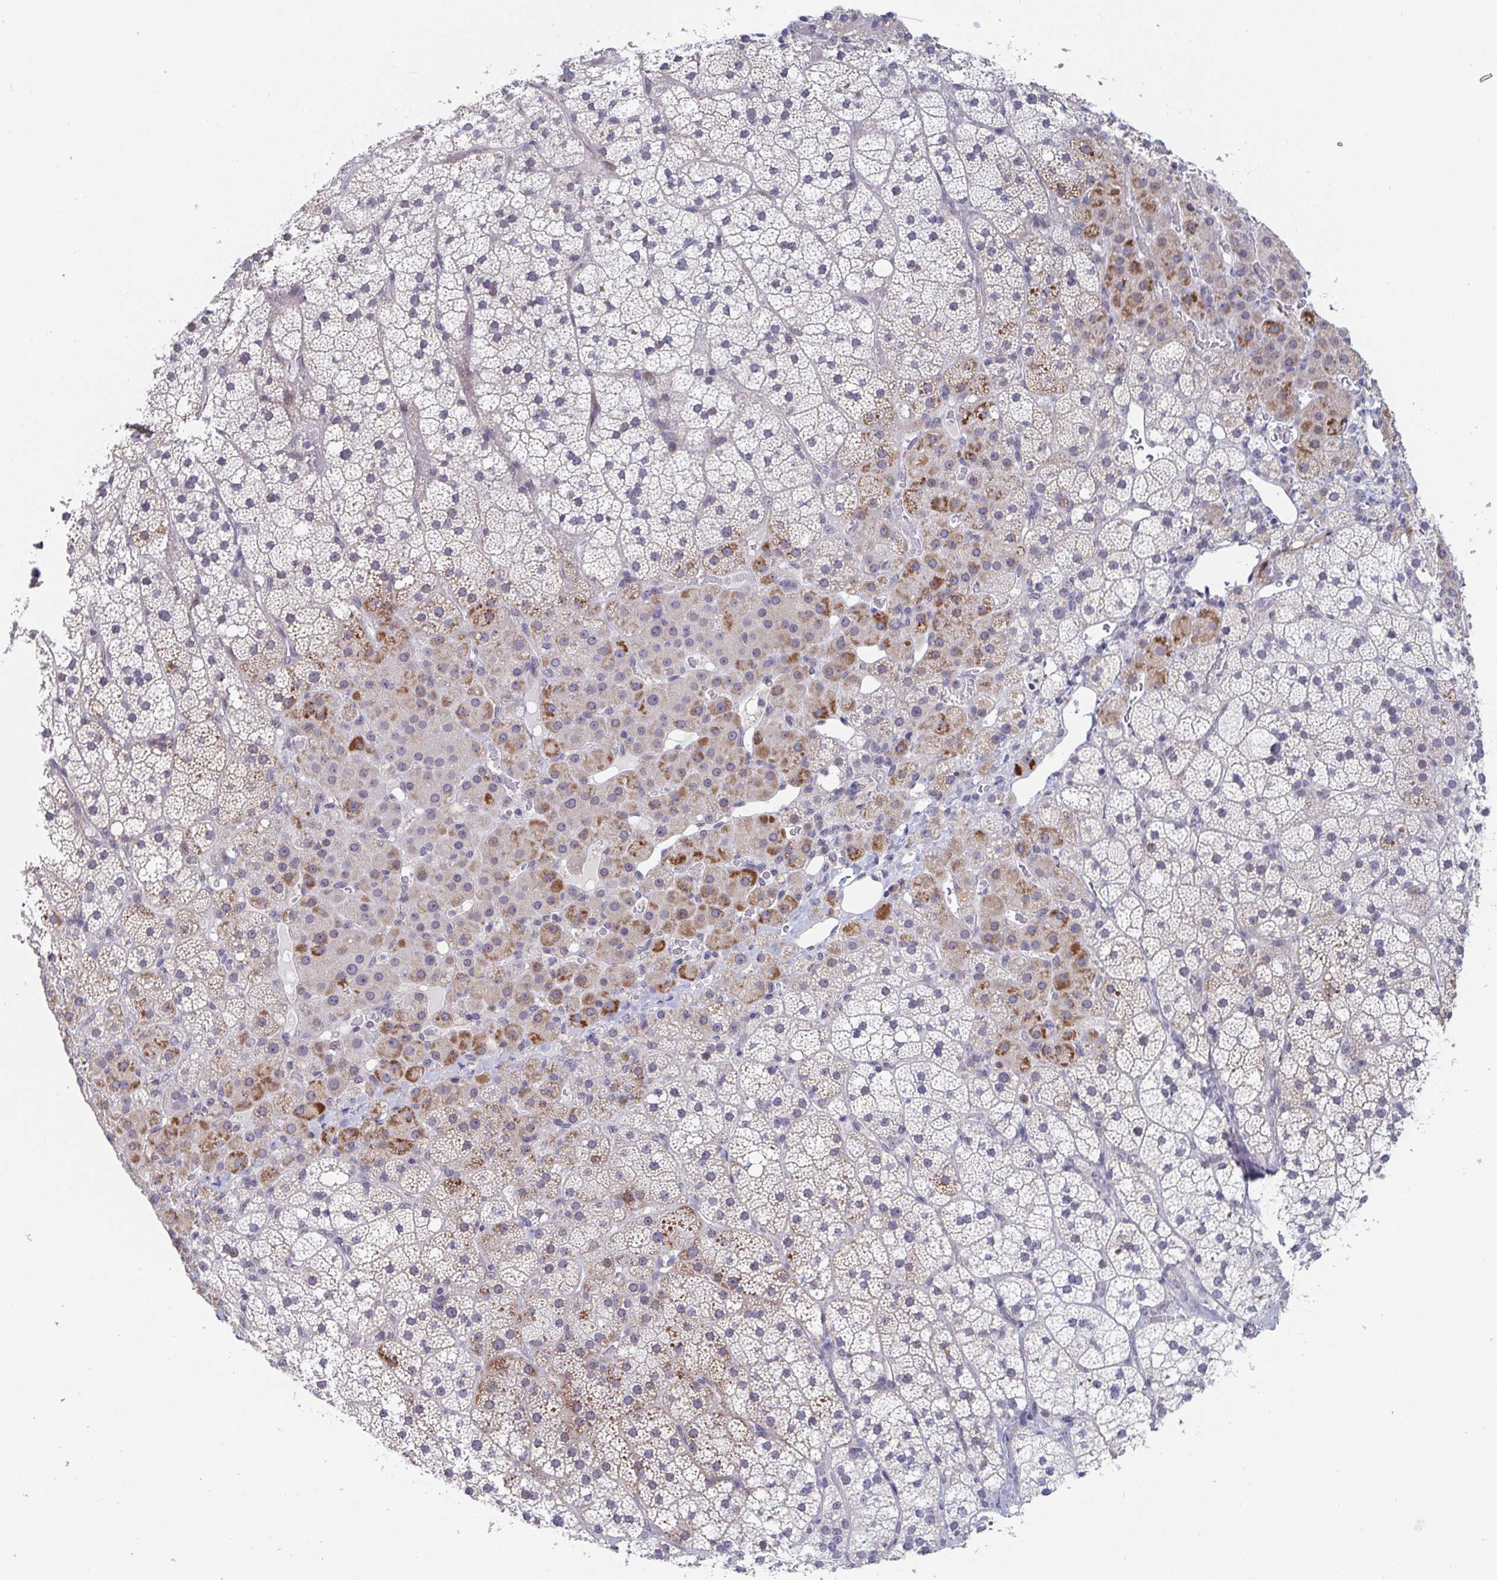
{"staining": {"intensity": "moderate", "quantity": "25%-75%", "location": "cytoplasmic/membranous"}, "tissue": "adrenal gland", "cell_type": "Glandular cells", "image_type": "normal", "snomed": [{"axis": "morphology", "description": "Normal tissue, NOS"}, {"axis": "topography", "description": "Adrenal gland"}], "caption": "The immunohistochemical stain shows moderate cytoplasmic/membranous expression in glandular cells of unremarkable adrenal gland. The protein is stained brown, and the nuclei are stained in blue (DAB IHC with brightfield microscopy, high magnification).", "gene": "FAM156A", "patient": {"sex": "male", "age": 53}}